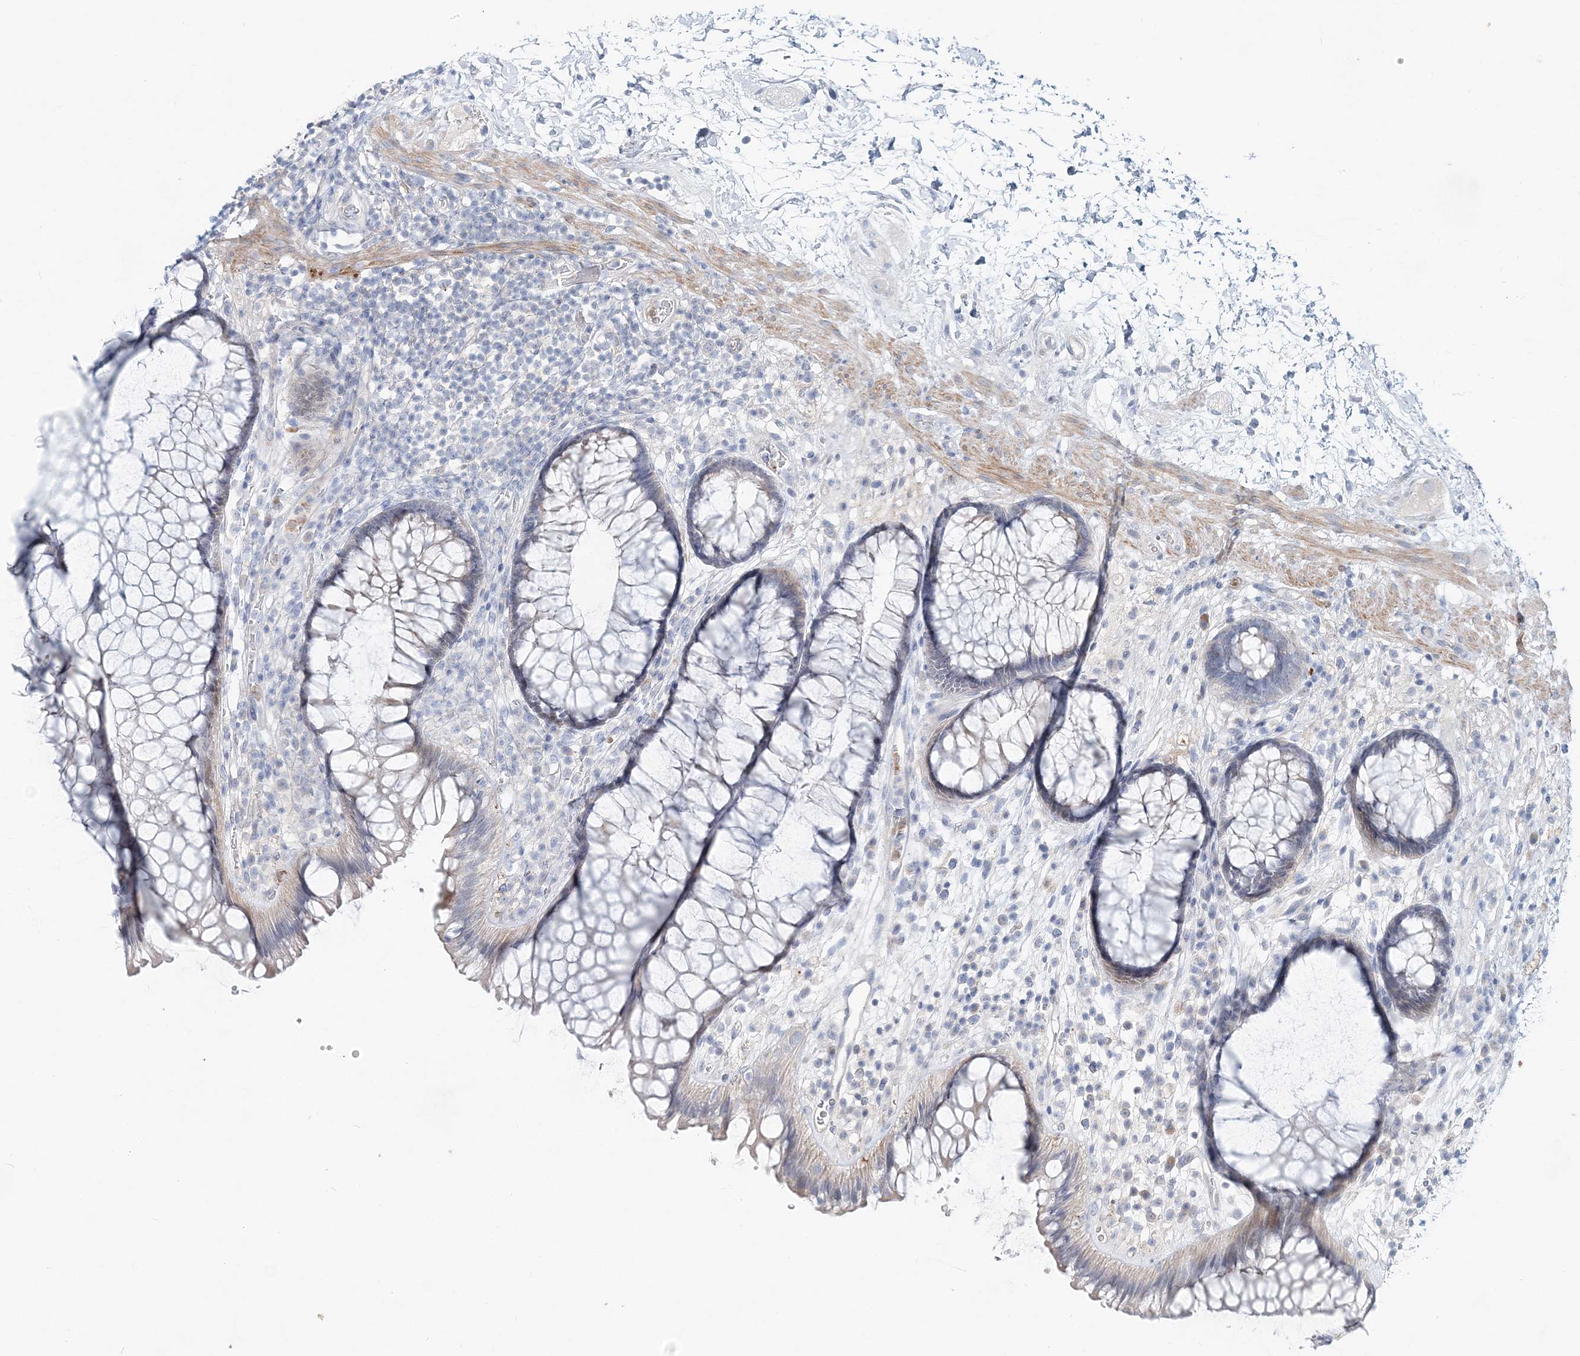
{"staining": {"intensity": "negative", "quantity": "none", "location": "none"}, "tissue": "rectum", "cell_type": "Glandular cells", "image_type": "normal", "snomed": [{"axis": "morphology", "description": "Normal tissue, NOS"}, {"axis": "topography", "description": "Rectum"}], "caption": "Photomicrograph shows no protein staining in glandular cells of normal rectum.", "gene": "DNAH5", "patient": {"sex": "male", "age": 51}}